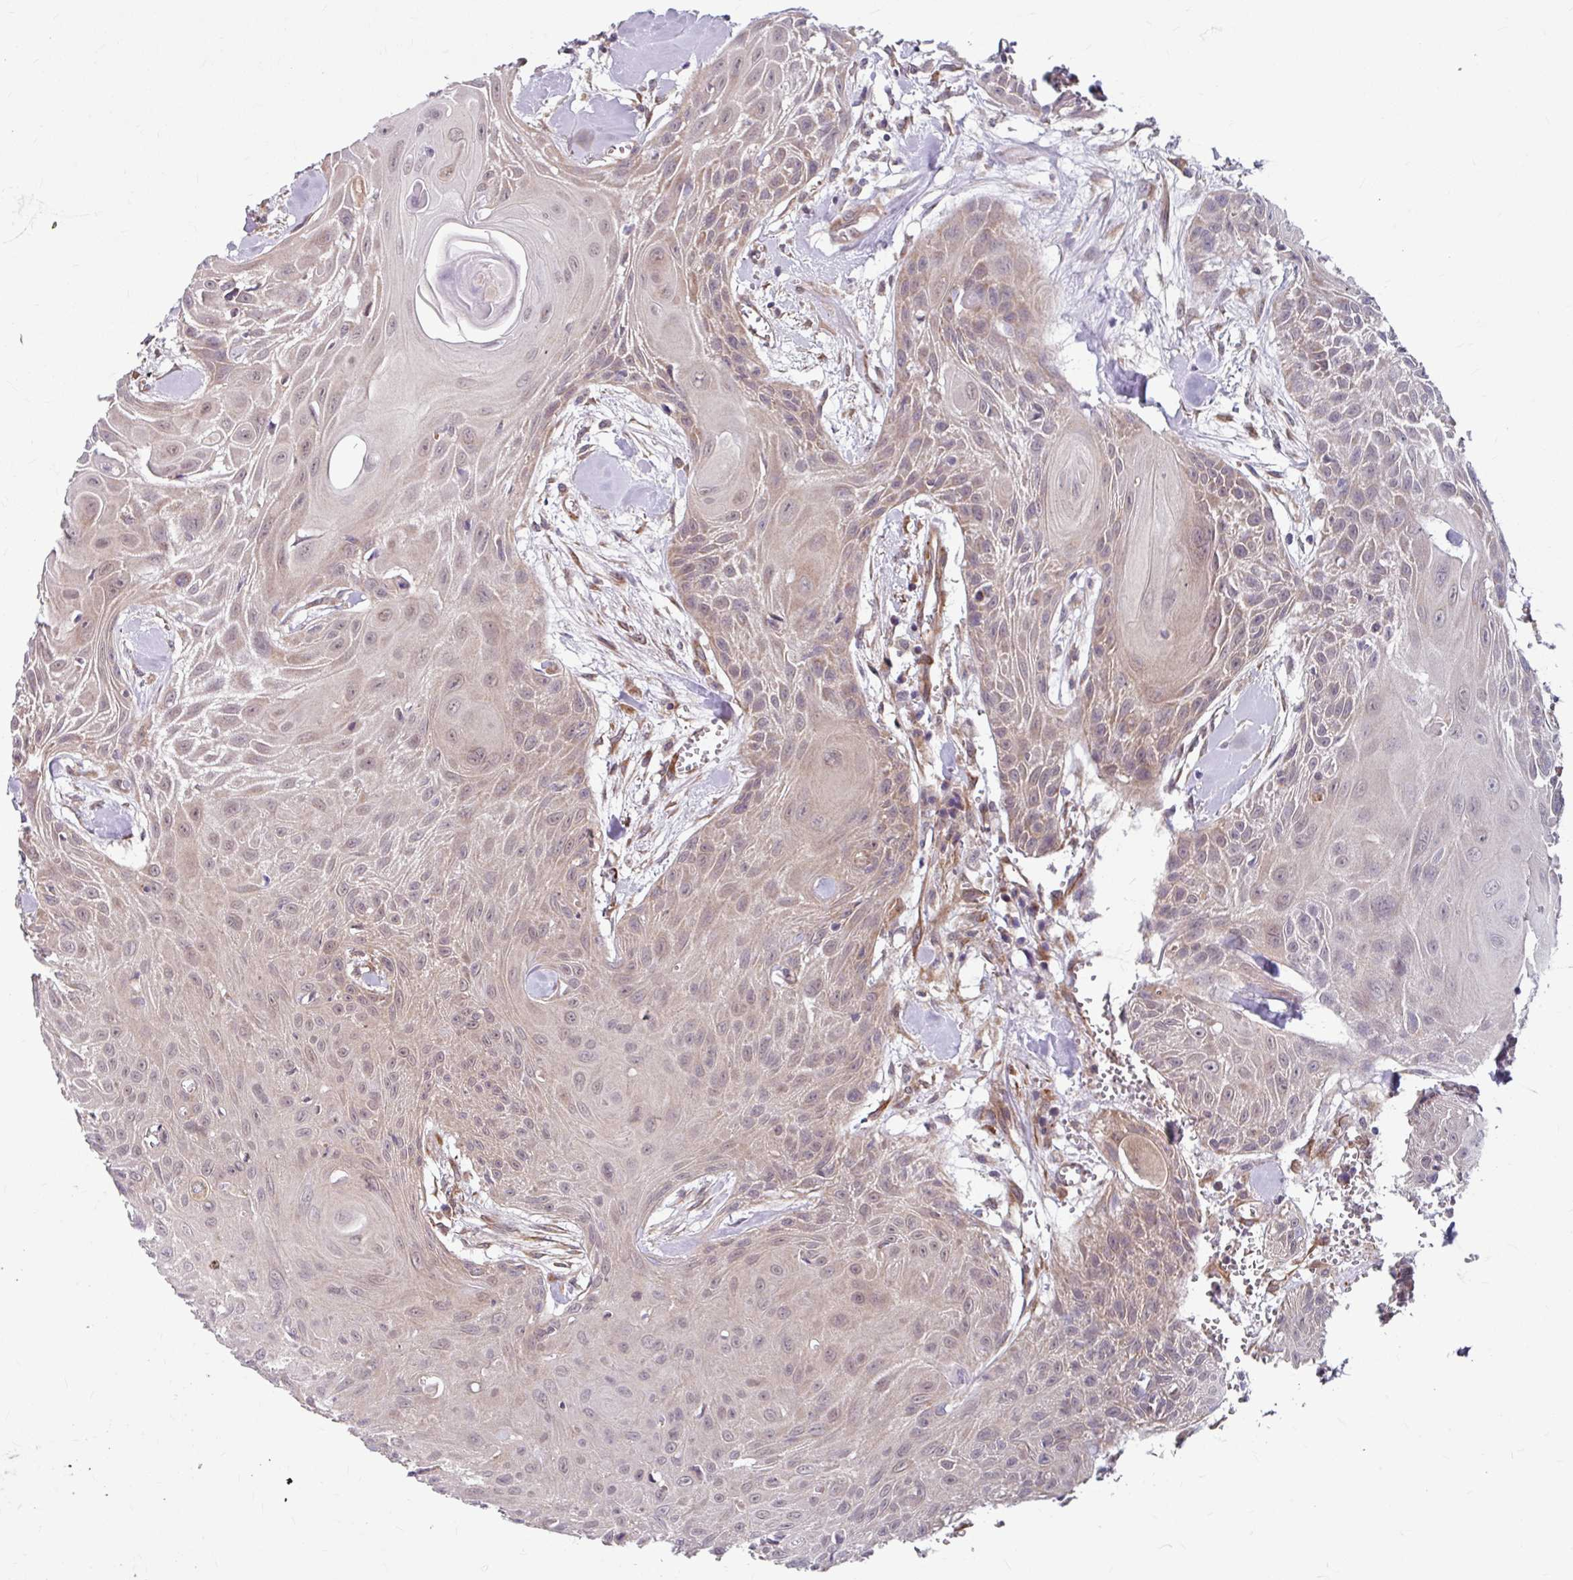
{"staining": {"intensity": "weak", "quantity": "<25%", "location": "cytoplasmic/membranous"}, "tissue": "head and neck cancer", "cell_type": "Tumor cells", "image_type": "cancer", "snomed": [{"axis": "morphology", "description": "Squamous cell carcinoma, NOS"}, {"axis": "topography", "description": "Lymph node"}, {"axis": "topography", "description": "Salivary gland"}, {"axis": "topography", "description": "Head-Neck"}], "caption": "Image shows no significant protein staining in tumor cells of squamous cell carcinoma (head and neck).", "gene": "DAAM2", "patient": {"sex": "female", "age": 74}}